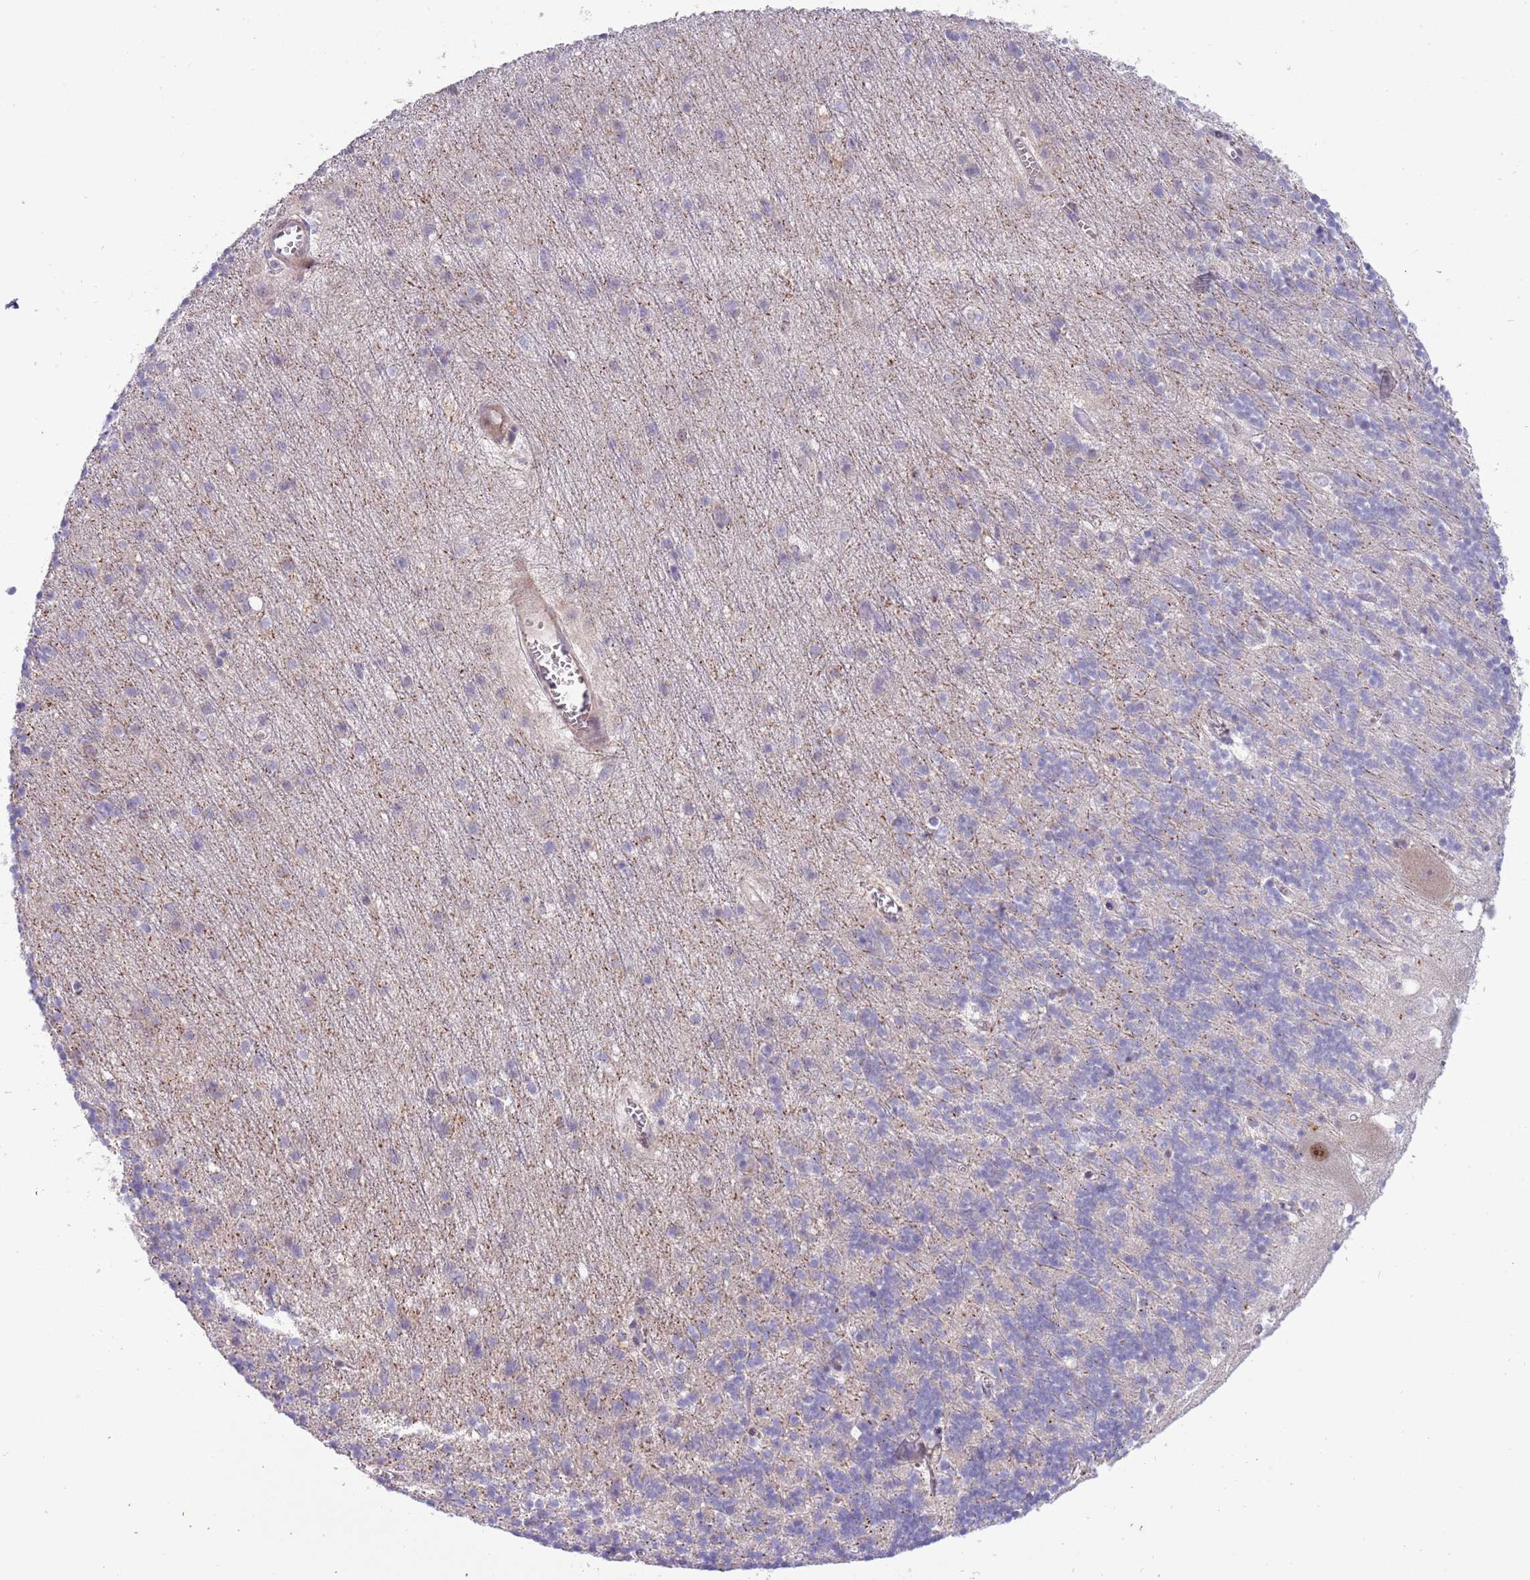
{"staining": {"intensity": "negative", "quantity": "none", "location": "none"}, "tissue": "cerebellum", "cell_type": "Cells in granular layer", "image_type": "normal", "snomed": [{"axis": "morphology", "description": "Normal tissue, NOS"}, {"axis": "topography", "description": "Cerebellum"}], "caption": "Immunohistochemistry (IHC) image of normal cerebellum: human cerebellum stained with DAB (3,3'-diaminobenzidine) shows no significant protein positivity in cells in granular layer. (Immunohistochemistry, brightfield microscopy, high magnification).", "gene": "ITGB6", "patient": {"sex": "male", "age": 54}}